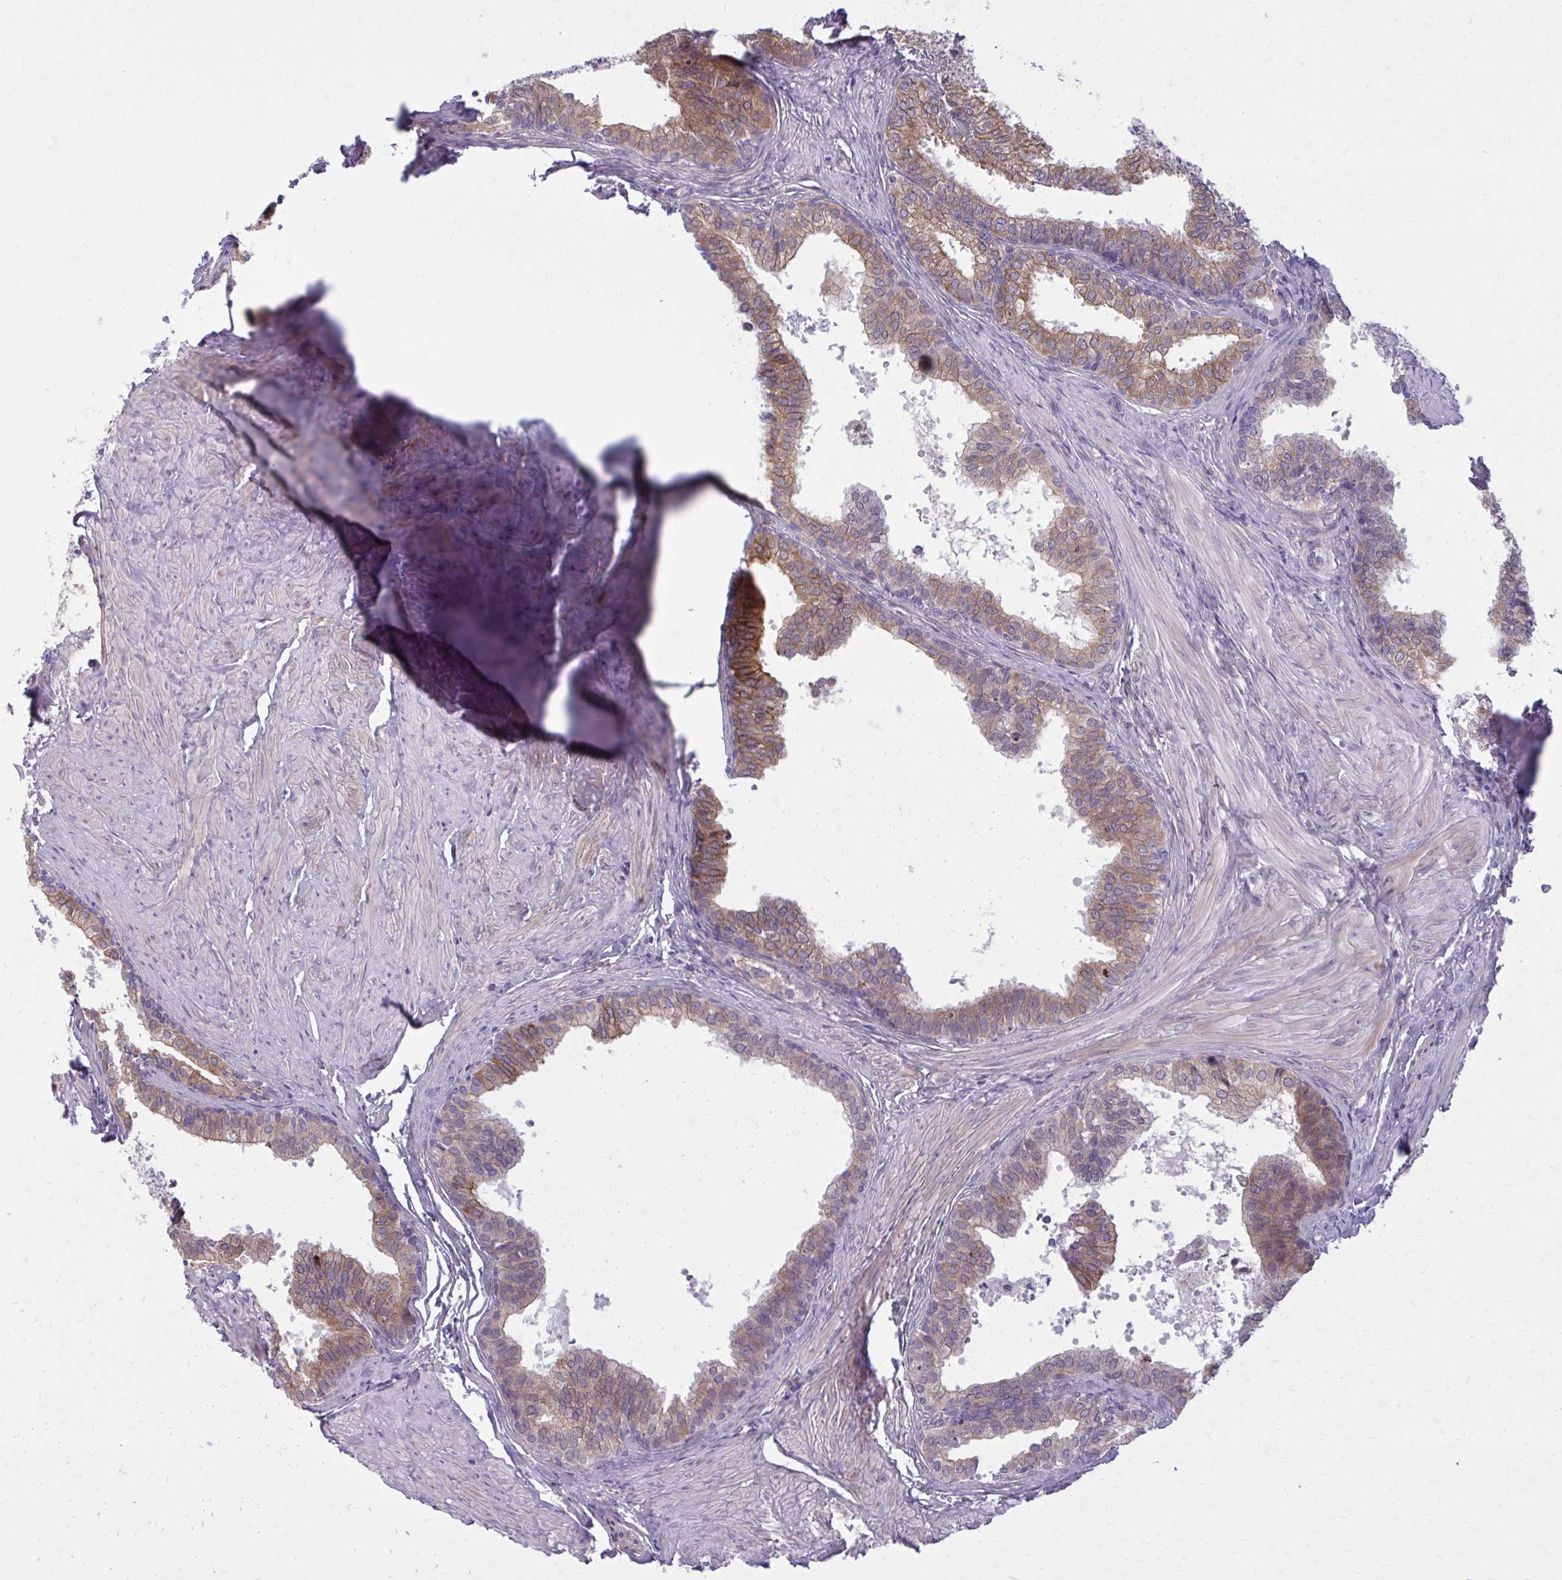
{"staining": {"intensity": "moderate", "quantity": "25%-75%", "location": "cytoplasmic/membranous"}, "tissue": "prostate", "cell_type": "Glandular cells", "image_type": "normal", "snomed": [{"axis": "morphology", "description": "Normal tissue, NOS"}, {"axis": "topography", "description": "Prostate"}, {"axis": "topography", "description": "Peripheral nerve tissue"}], "caption": "Brown immunohistochemical staining in normal human prostate exhibits moderate cytoplasmic/membranous staining in approximately 25%-75% of glandular cells.", "gene": "NUMBL", "patient": {"sex": "male", "age": 55}}